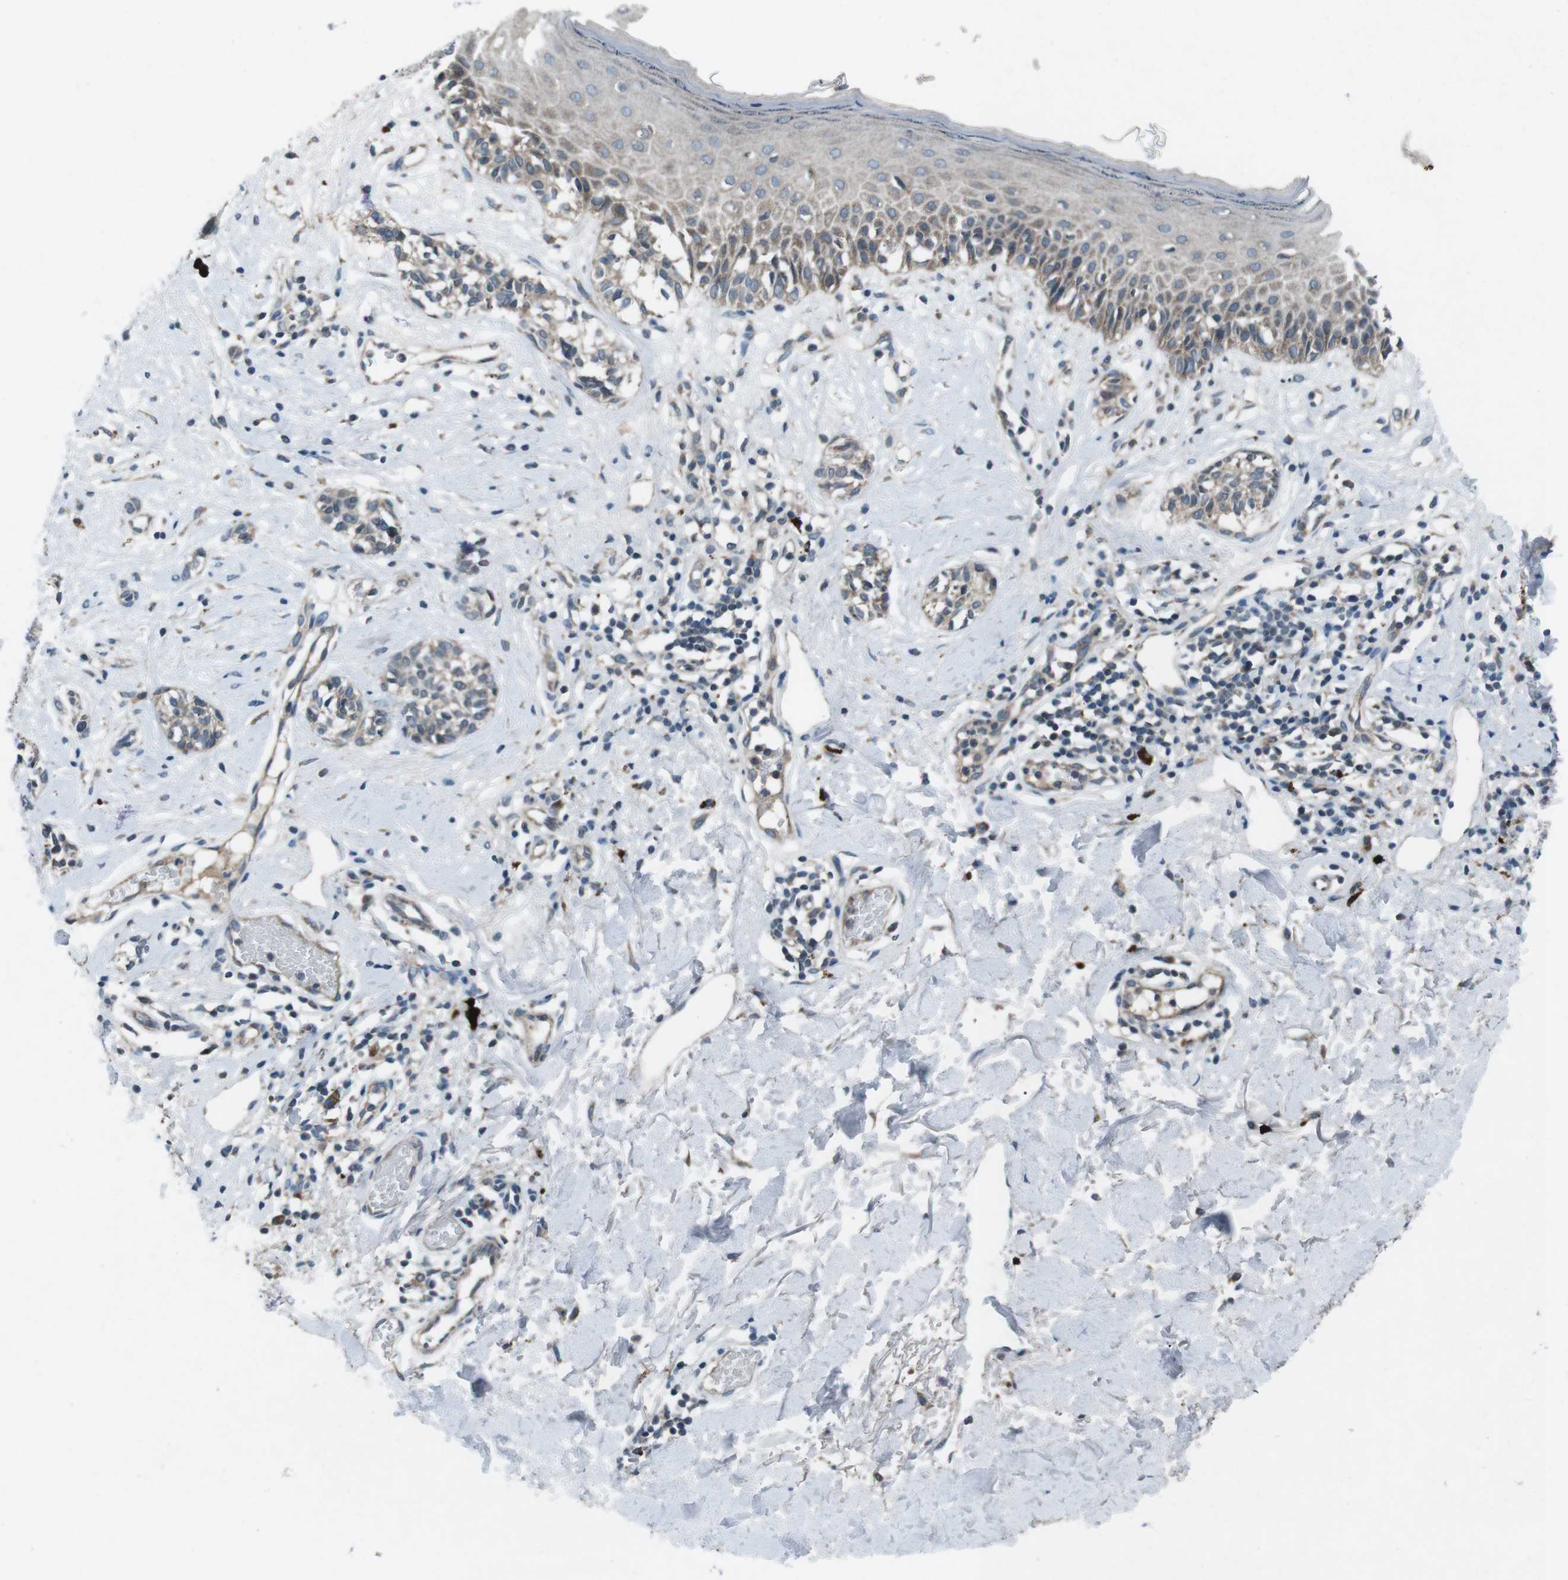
{"staining": {"intensity": "weak", "quantity": "25%-75%", "location": "cytoplasmic/membranous"}, "tissue": "melanoma", "cell_type": "Tumor cells", "image_type": "cancer", "snomed": [{"axis": "morphology", "description": "Malignant melanoma, NOS"}, {"axis": "topography", "description": "Skin"}], "caption": "Immunohistochemical staining of human melanoma shows low levels of weak cytoplasmic/membranous expression in approximately 25%-75% of tumor cells.", "gene": "CDK16", "patient": {"sex": "male", "age": 64}}